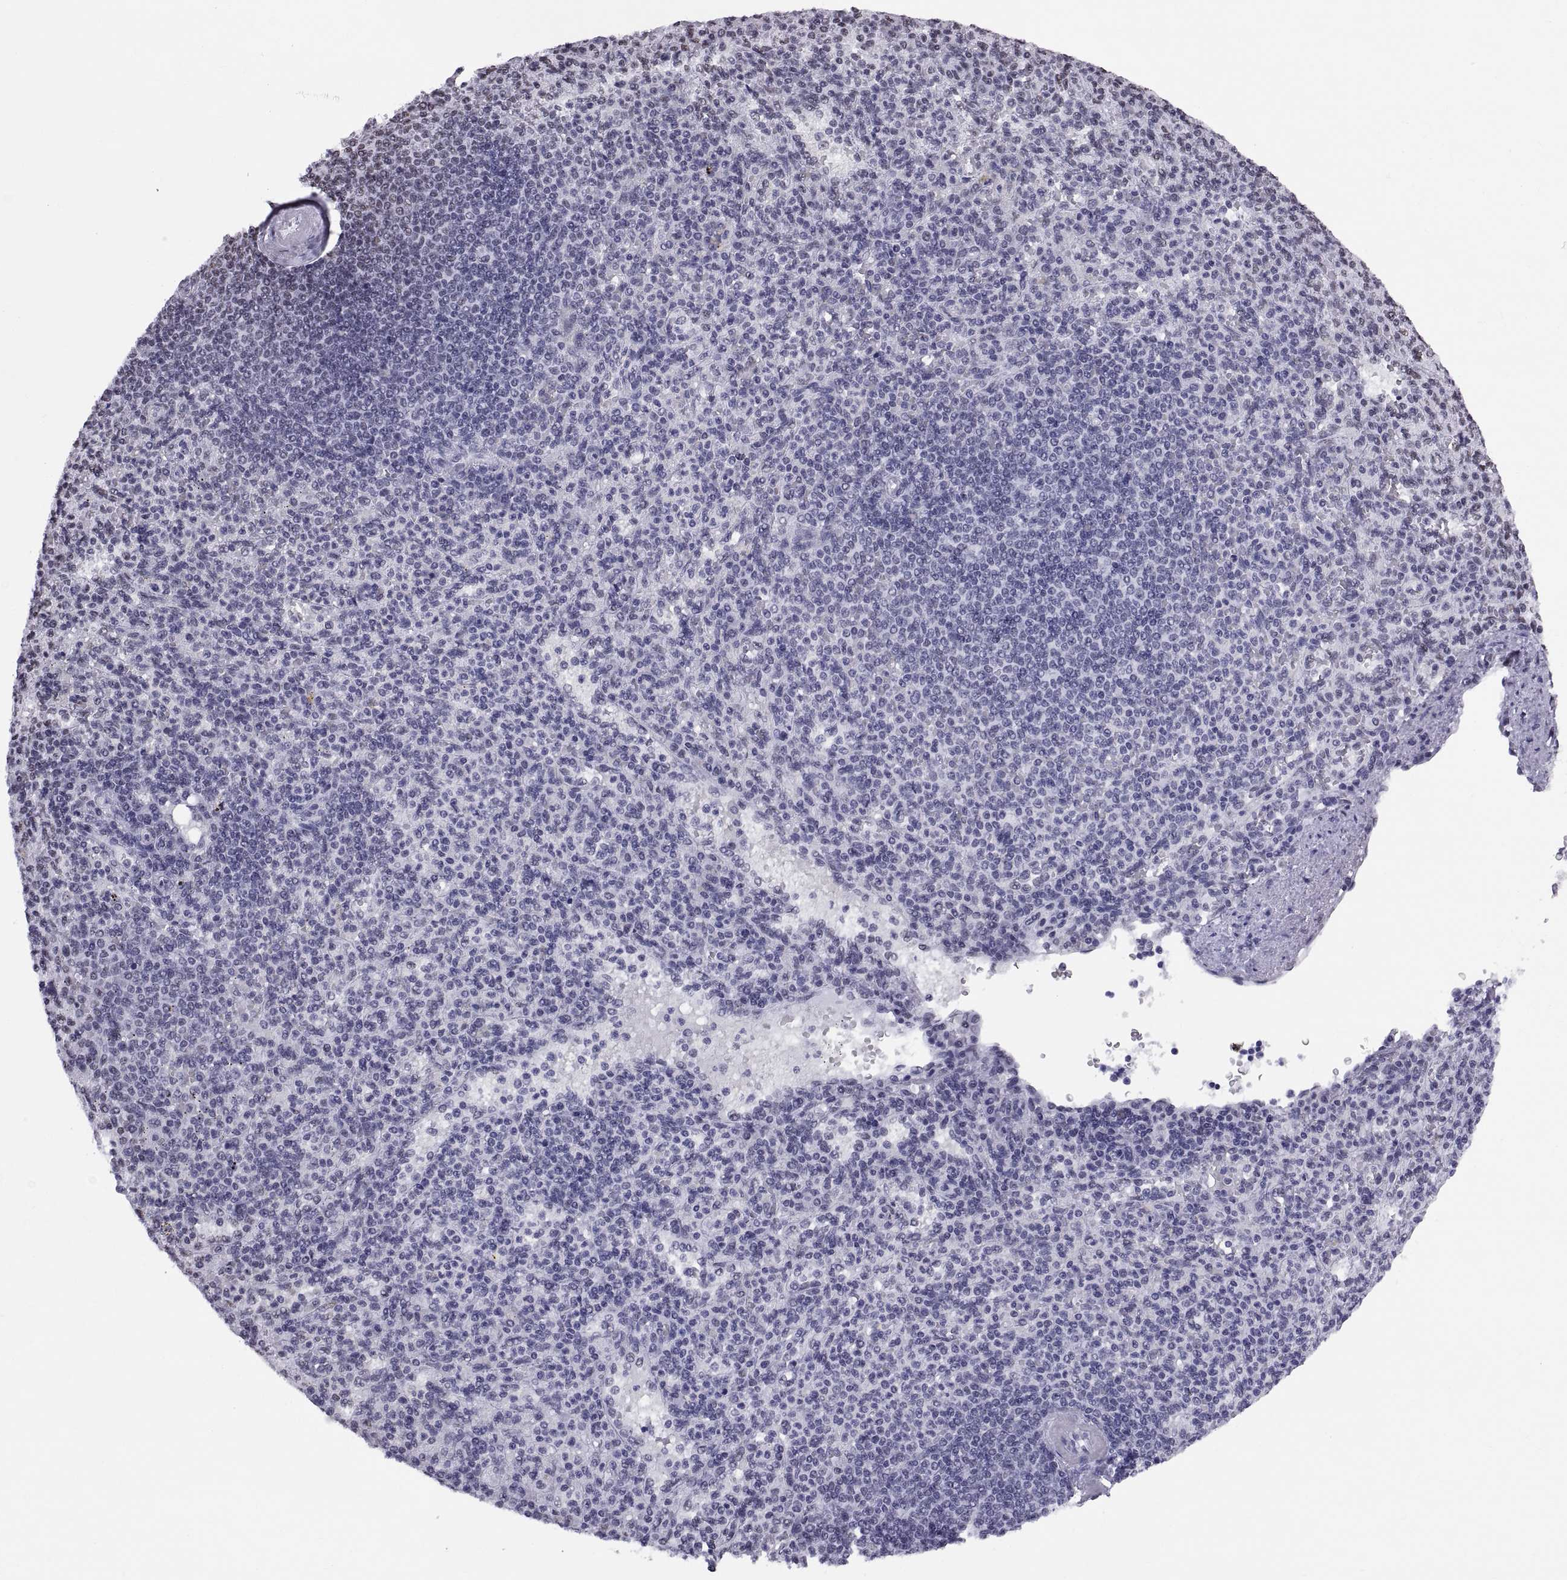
{"staining": {"intensity": "negative", "quantity": "none", "location": "none"}, "tissue": "spleen", "cell_type": "Cells in red pulp", "image_type": "normal", "snomed": [{"axis": "morphology", "description": "Normal tissue, NOS"}, {"axis": "topography", "description": "Spleen"}], "caption": "IHC histopathology image of unremarkable spleen: spleen stained with DAB (3,3'-diaminobenzidine) reveals no significant protein staining in cells in red pulp. Brightfield microscopy of IHC stained with DAB (brown) and hematoxylin (blue), captured at high magnification.", "gene": "NEUROD6", "patient": {"sex": "female", "age": 74}}